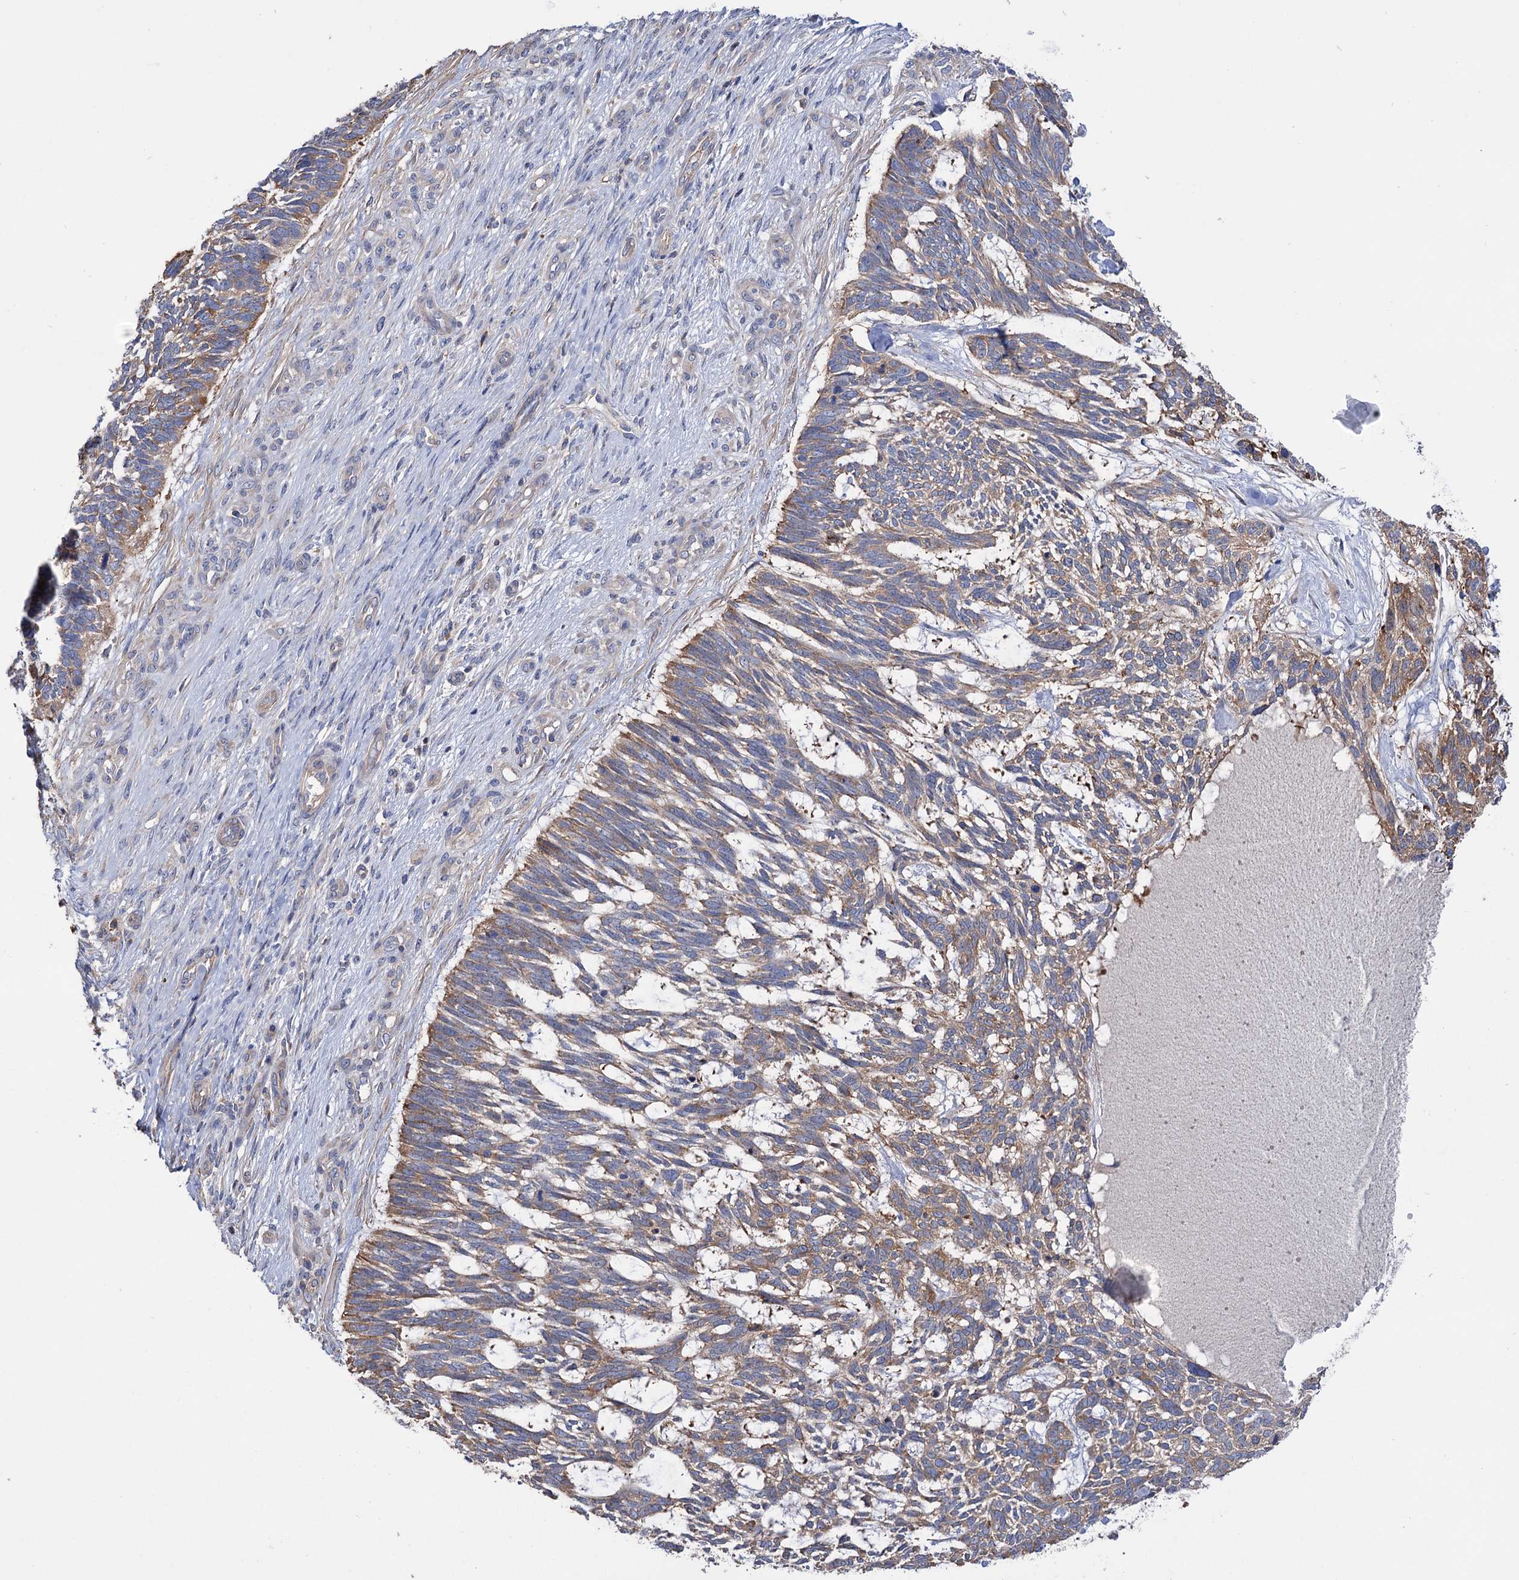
{"staining": {"intensity": "moderate", "quantity": ">75%", "location": "cytoplasmic/membranous"}, "tissue": "skin cancer", "cell_type": "Tumor cells", "image_type": "cancer", "snomed": [{"axis": "morphology", "description": "Basal cell carcinoma"}, {"axis": "topography", "description": "Skin"}], "caption": "Protein staining of skin cancer tissue exhibits moderate cytoplasmic/membranous staining in about >75% of tumor cells.", "gene": "BBS4", "patient": {"sex": "male", "age": 88}}